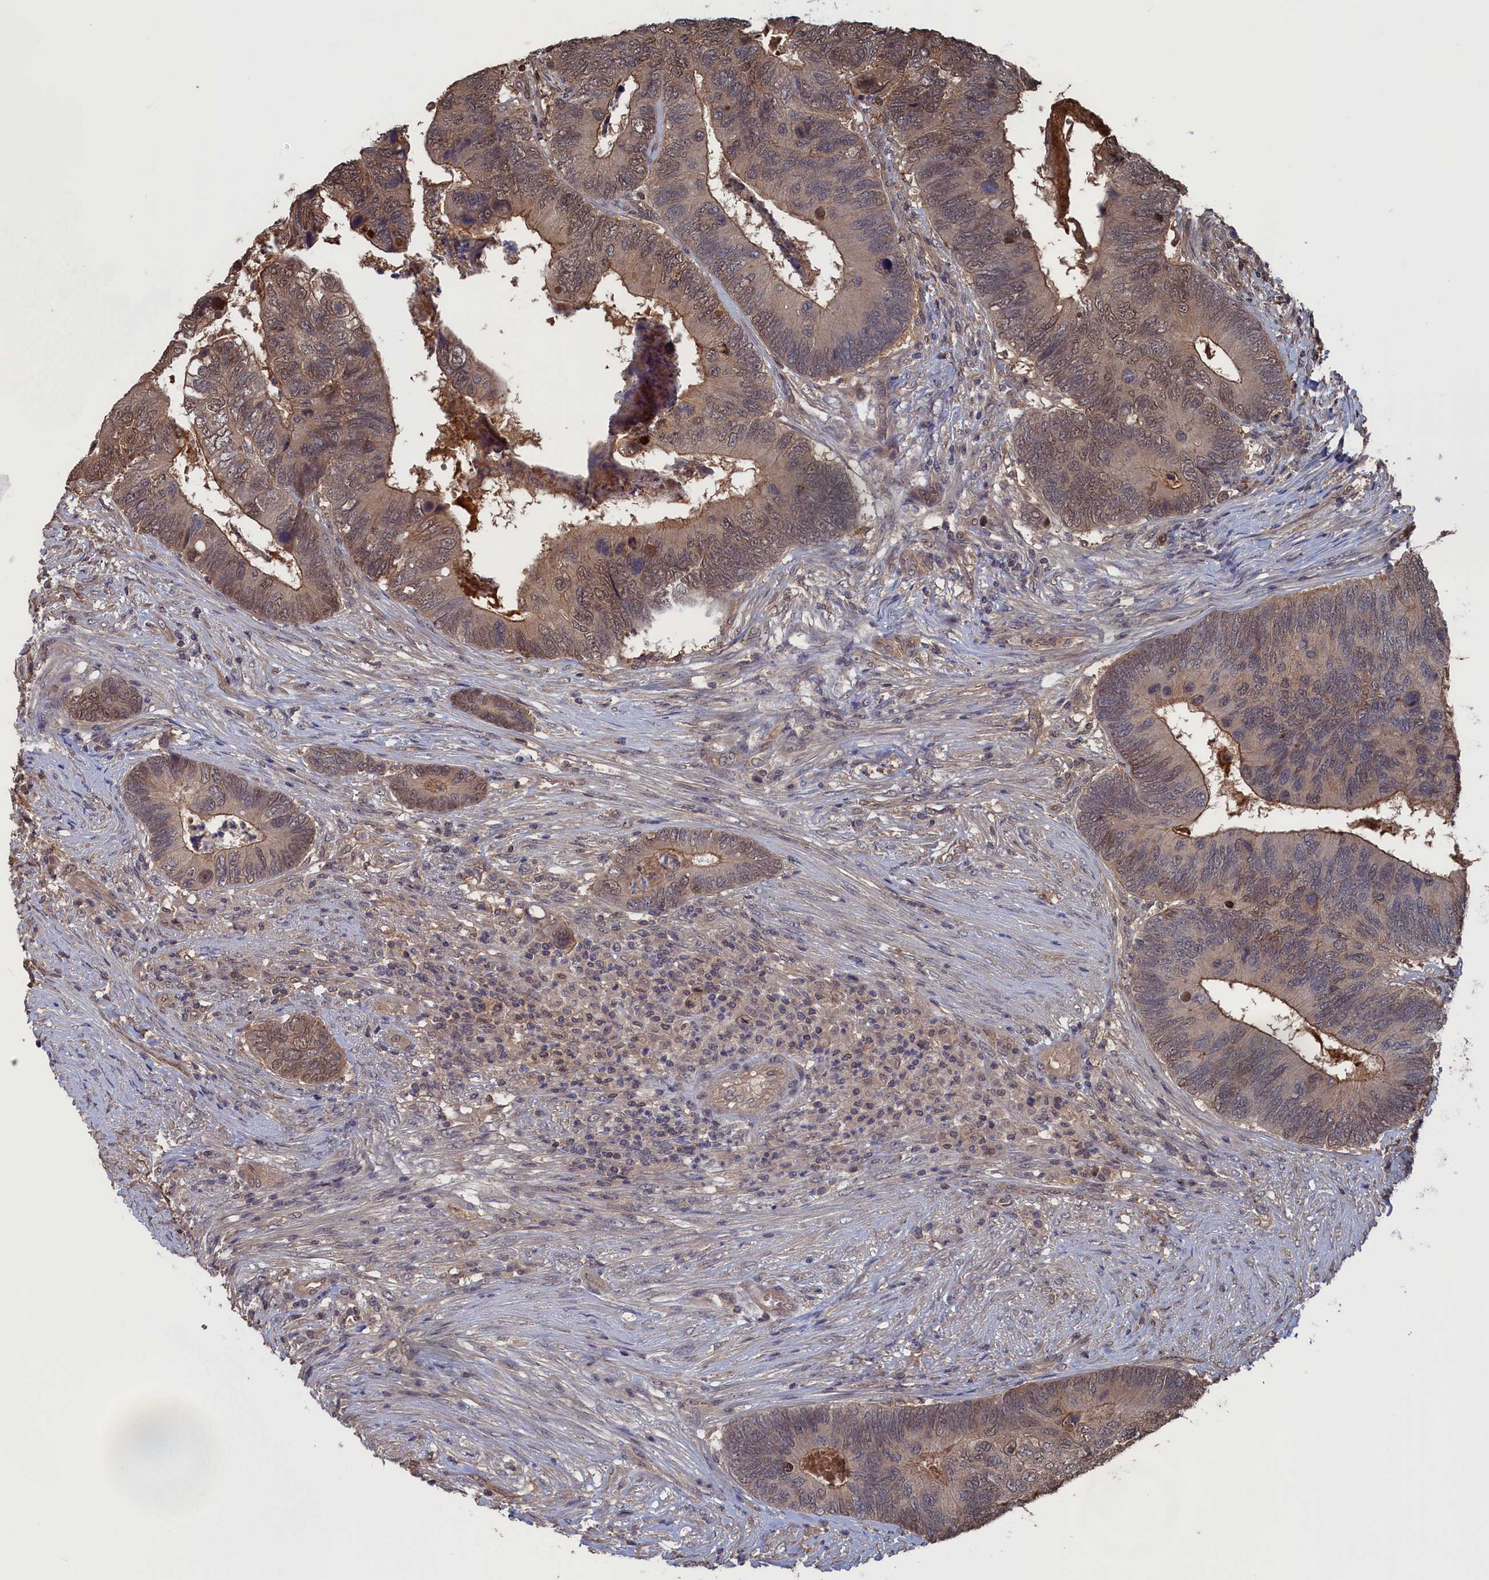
{"staining": {"intensity": "moderate", "quantity": ">75%", "location": "cytoplasmic/membranous,nuclear"}, "tissue": "colorectal cancer", "cell_type": "Tumor cells", "image_type": "cancer", "snomed": [{"axis": "morphology", "description": "Adenocarcinoma, NOS"}, {"axis": "topography", "description": "Colon"}], "caption": "This micrograph shows immunohistochemistry staining of colorectal cancer (adenocarcinoma), with medium moderate cytoplasmic/membranous and nuclear positivity in approximately >75% of tumor cells.", "gene": "NUTF2", "patient": {"sex": "female", "age": 67}}